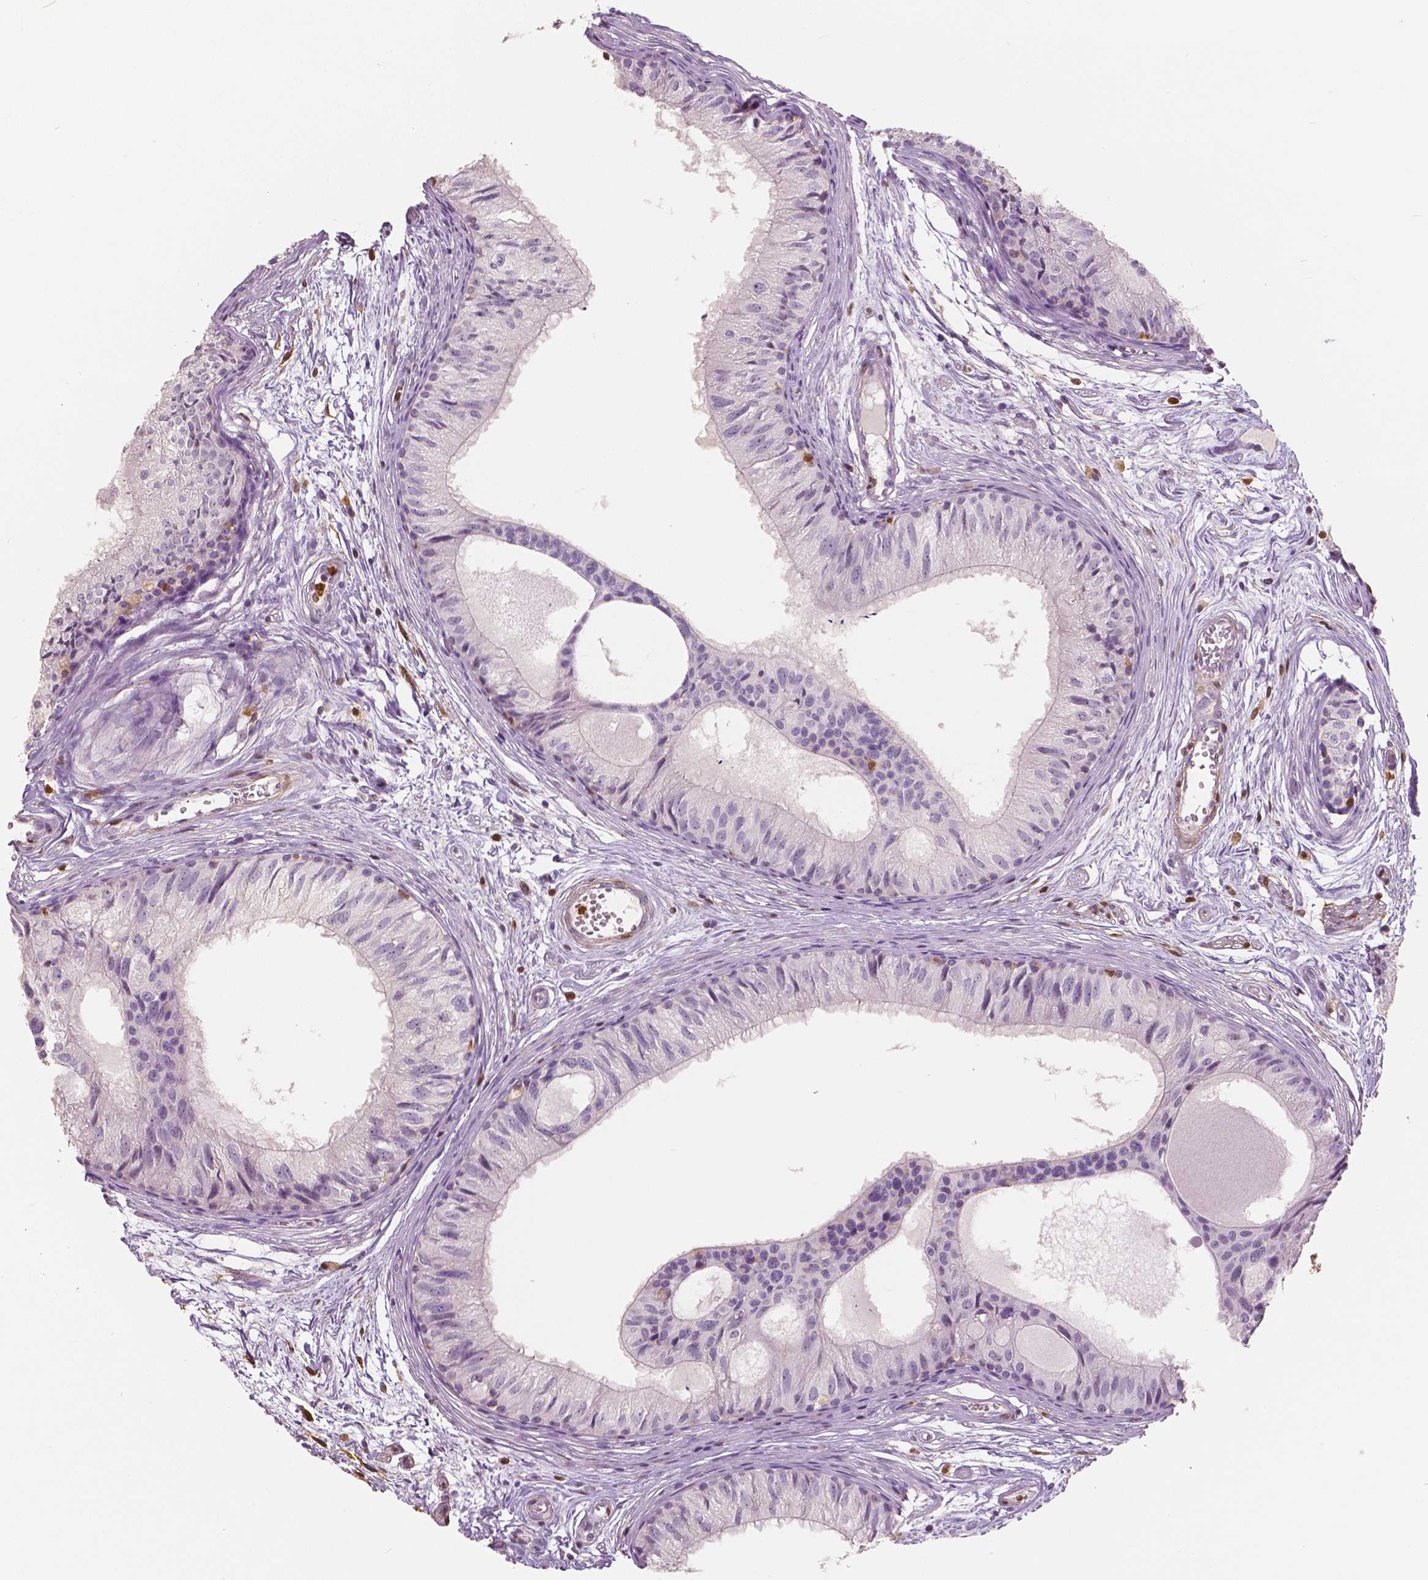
{"staining": {"intensity": "negative", "quantity": "none", "location": "none"}, "tissue": "epididymis", "cell_type": "Glandular cells", "image_type": "normal", "snomed": [{"axis": "morphology", "description": "Normal tissue, NOS"}, {"axis": "topography", "description": "Epididymis"}], "caption": "The image reveals no staining of glandular cells in normal epididymis. The staining was performed using DAB (3,3'-diaminobenzidine) to visualize the protein expression in brown, while the nuclei were stained in blue with hematoxylin (Magnification: 20x).", "gene": "S100A4", "patient": {"sex": "male", "age": 25}}